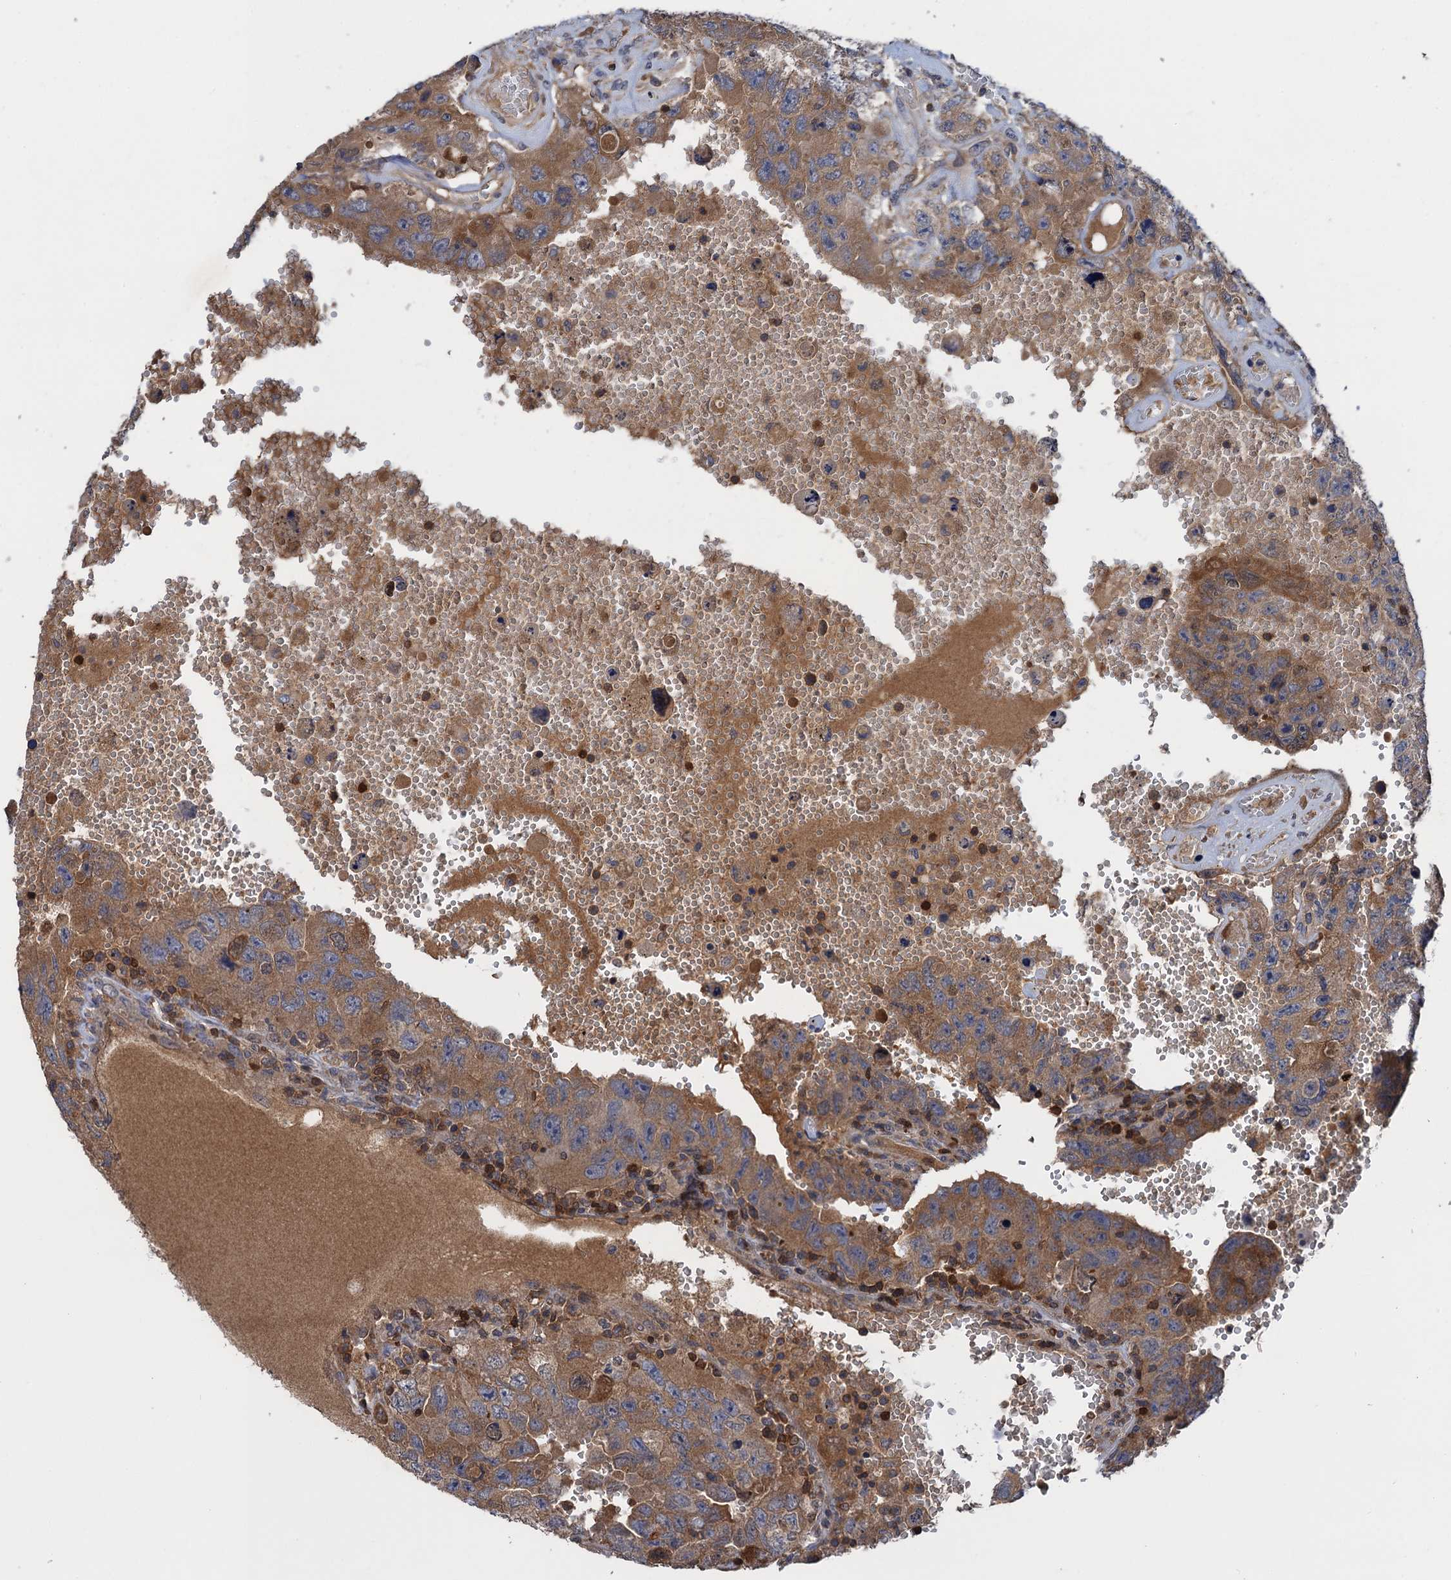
{"staining": {"intensity": "moderate", "quantity": ">75%", "location": "cytoplasmic/membranous"}, "tissue": "testis cancer", "cell_type": "Tumor cells", "image_type": "cancer", "snomed": [{"axis": "morphology", "description": "Carcinoma, Embryonal, NOS"}, {"axis": "topography", "description": "Testis"}], "caption": "Moderate cytoplasmic/membranous protein expression is seen in about >75% of tumor cells in testis cancer.", "gene": "DGKA", "patient": {"sex": "male", "age": 26}}